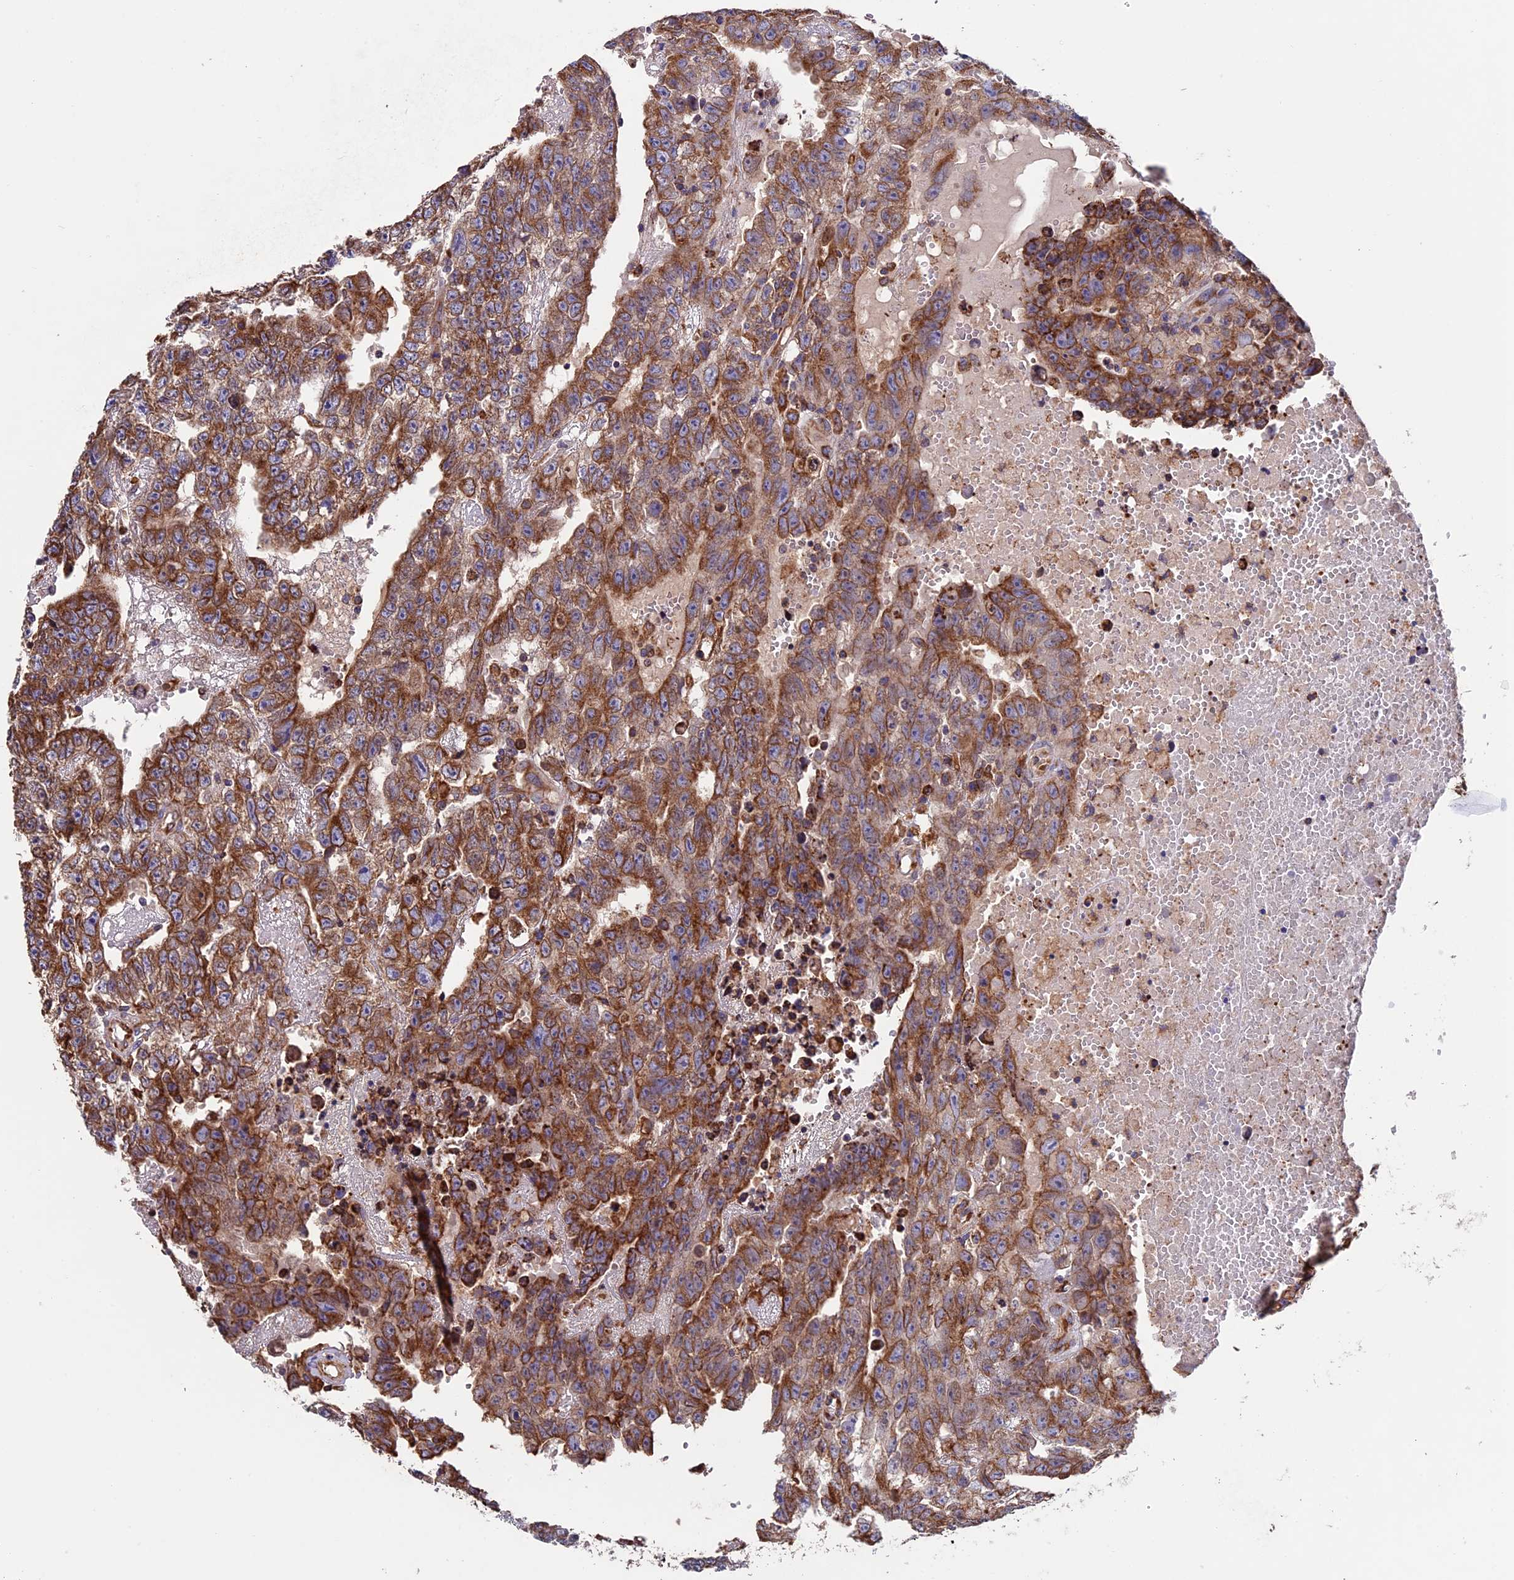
{"staining": {"intensity": "strong", "quantity": ">75%", "location": "cytoplasmic/membranous"}, "tissue": "testis cancer", "cell_type": "Tumor cells", "image_type": "cancer", "snomed": [{"axis": "morphology", "description": "Carcinoma, Embryonal, NOS"}, {"axis": "topography", "description": "Testis"}], "caption": "Testis embryonal carcinoma stained with immunohistochemistry (IHC) demonstrates strong cytoplasmic/membranous staining in about >75% of tumor cells.", "gene": "BTBD3", "patient": {"sex": "male", "age": 25}}